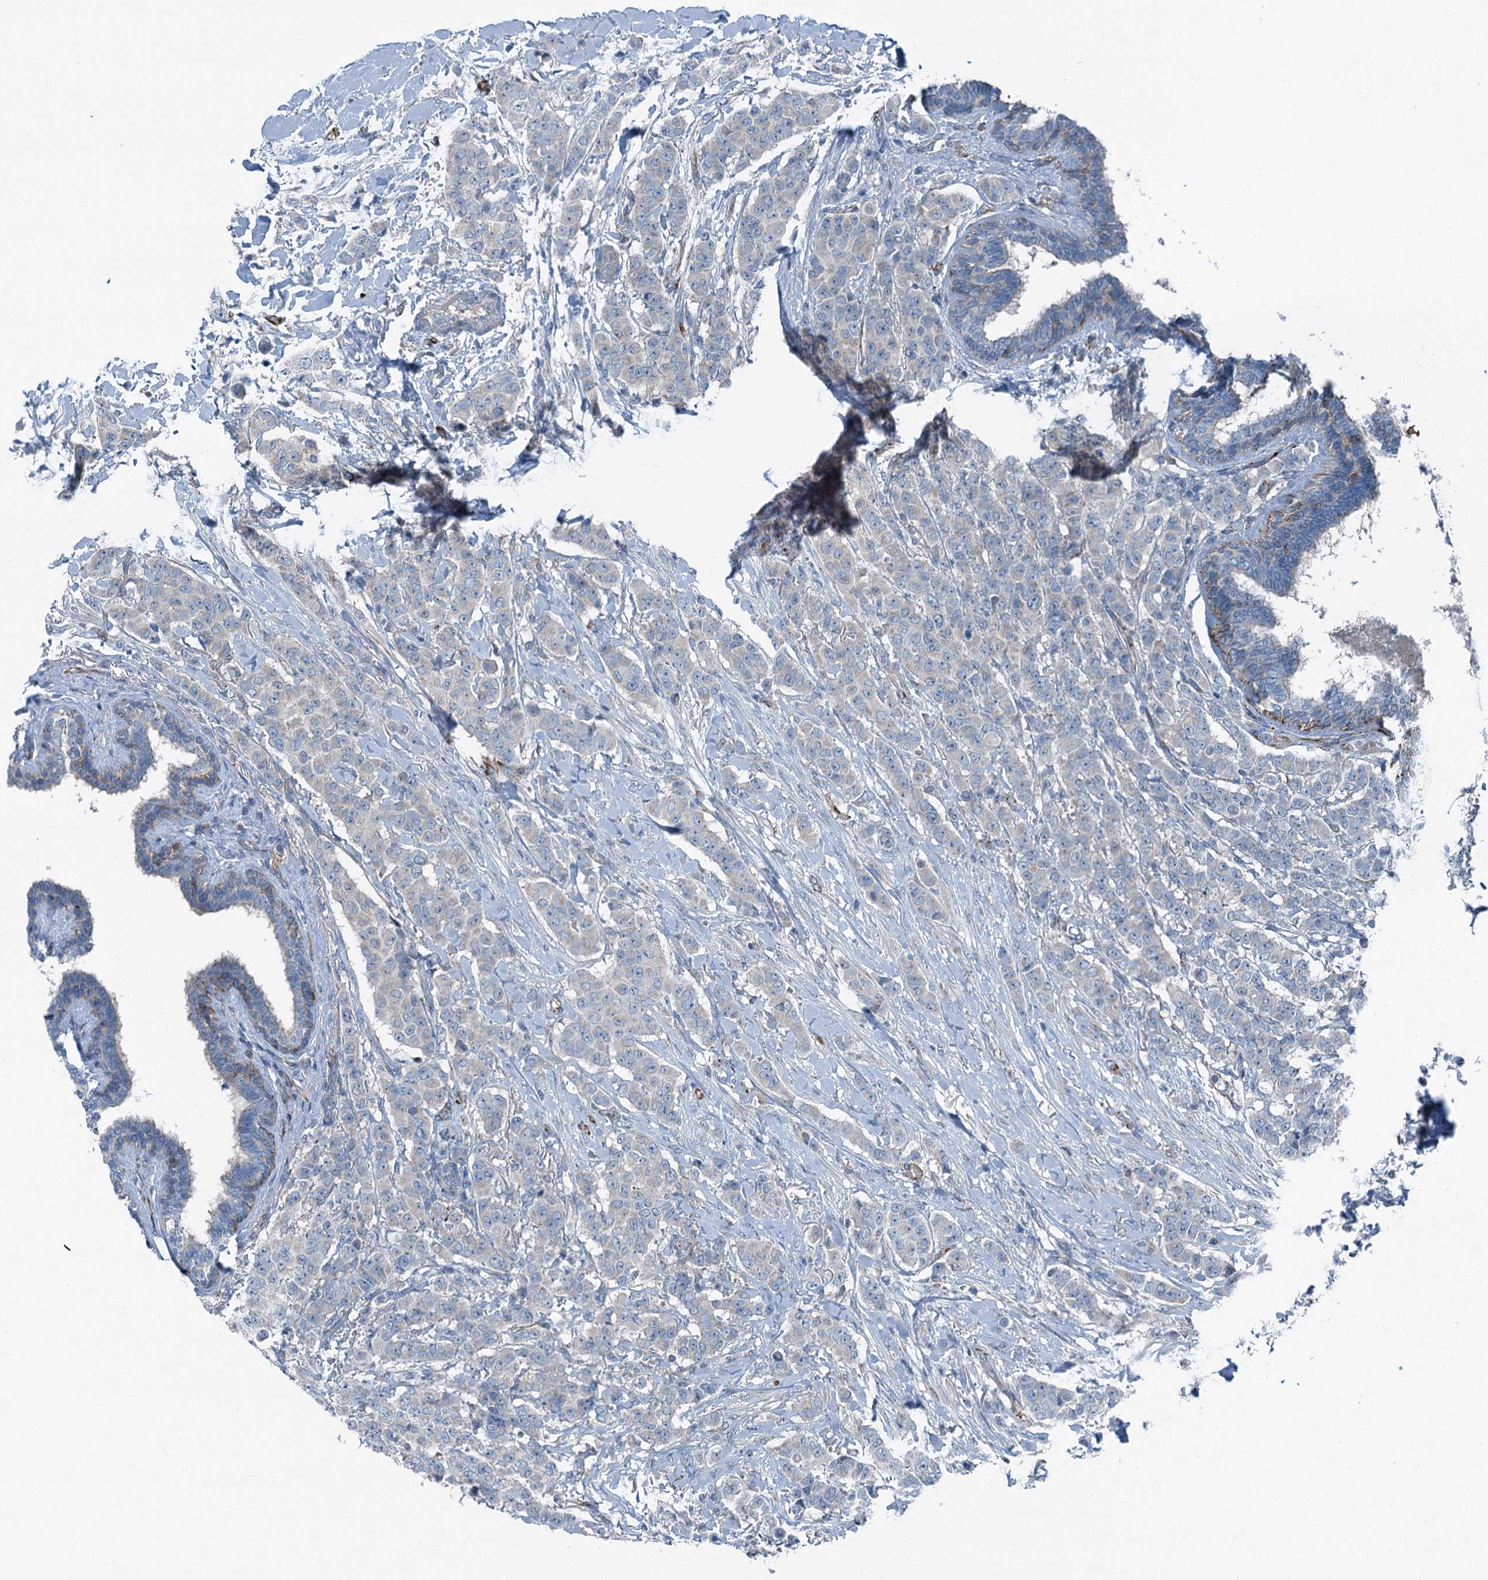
{"staining": {"intensity": "negative", "quantity": "none", "location": "none"}, "tissue": "breast cancer", "cell_type": "Tumor cells", "image_type": "cancer", "snomed": [{"axis": "morphology", "description": "Duct carcinoma"}, {"axis": "topography", "description": "Breast"}], "caption": "Photomicrograph shows no protein expression in tumor cells of breast cancer (invasive ductal carcinoma) tissue. Nuclei are stained in blue.", "gene": "AXL", "patient": {"sex": "female", "age": 40}}